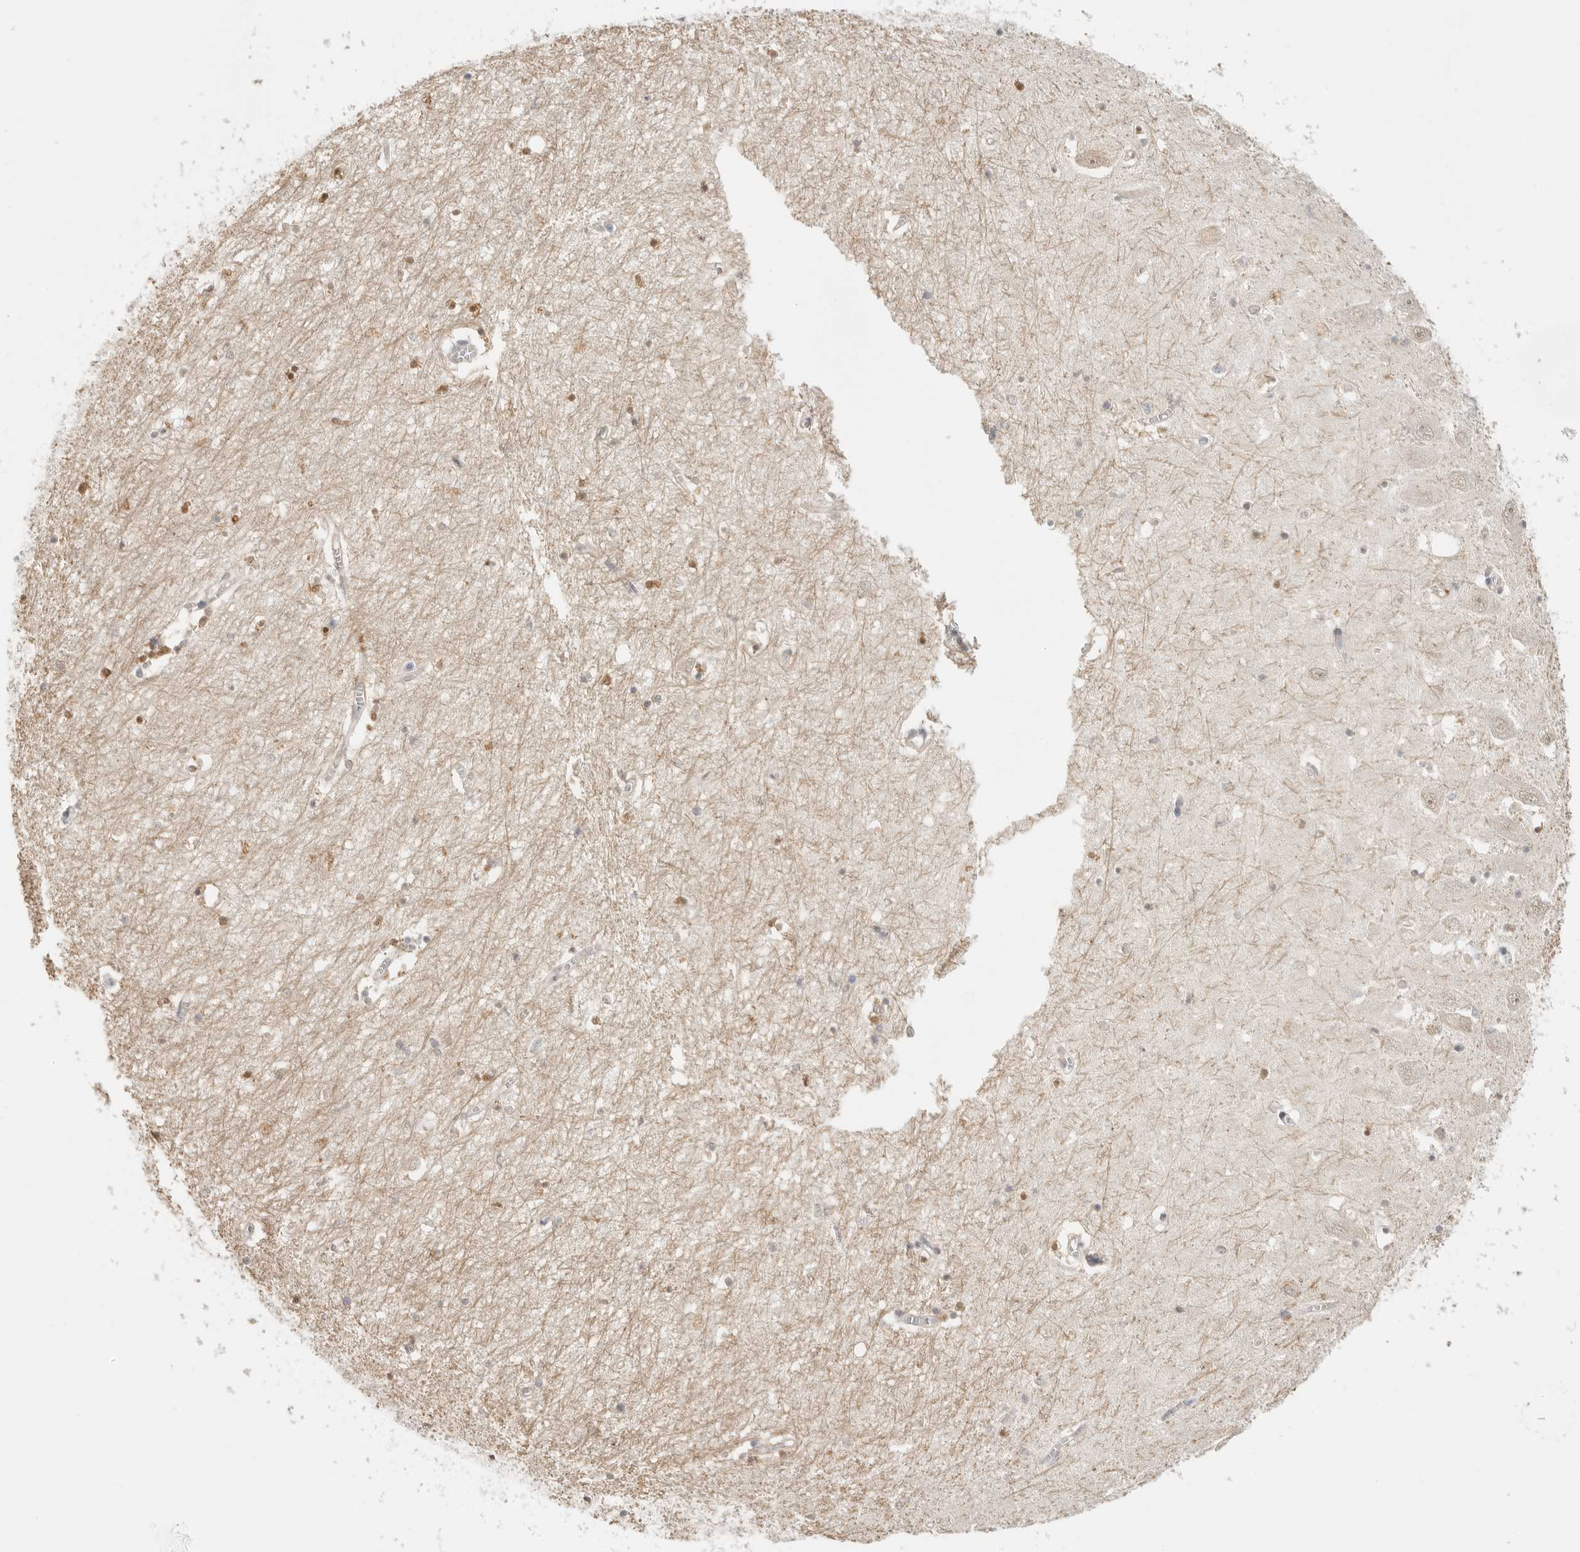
{"staining": {"intensity": "weak", "quantity": "<25%", "location": "cytoplasmic/membranous"}, "tissue": "hippocampus", "cell_type": "Glial cells", "image_type": "normal", "snomed": [{"axis": "morphology", "description": "Normal tissue, NOS"}, {"axis": "topography", "description": "Hippocampus"}], "caption": "High magnification brightfield microscopy of unremarkable hippocampus stained with DAB (brown) and counterstained with hematoxylin (blue): glial cells show no significant expression. (DAB (3,3'-diaminobenzidine) immunohistochemistry (IHC) with hematoxylin counter stain).", "gene": "HDAC6", "patient": {"sex": "male", "age": 70}}